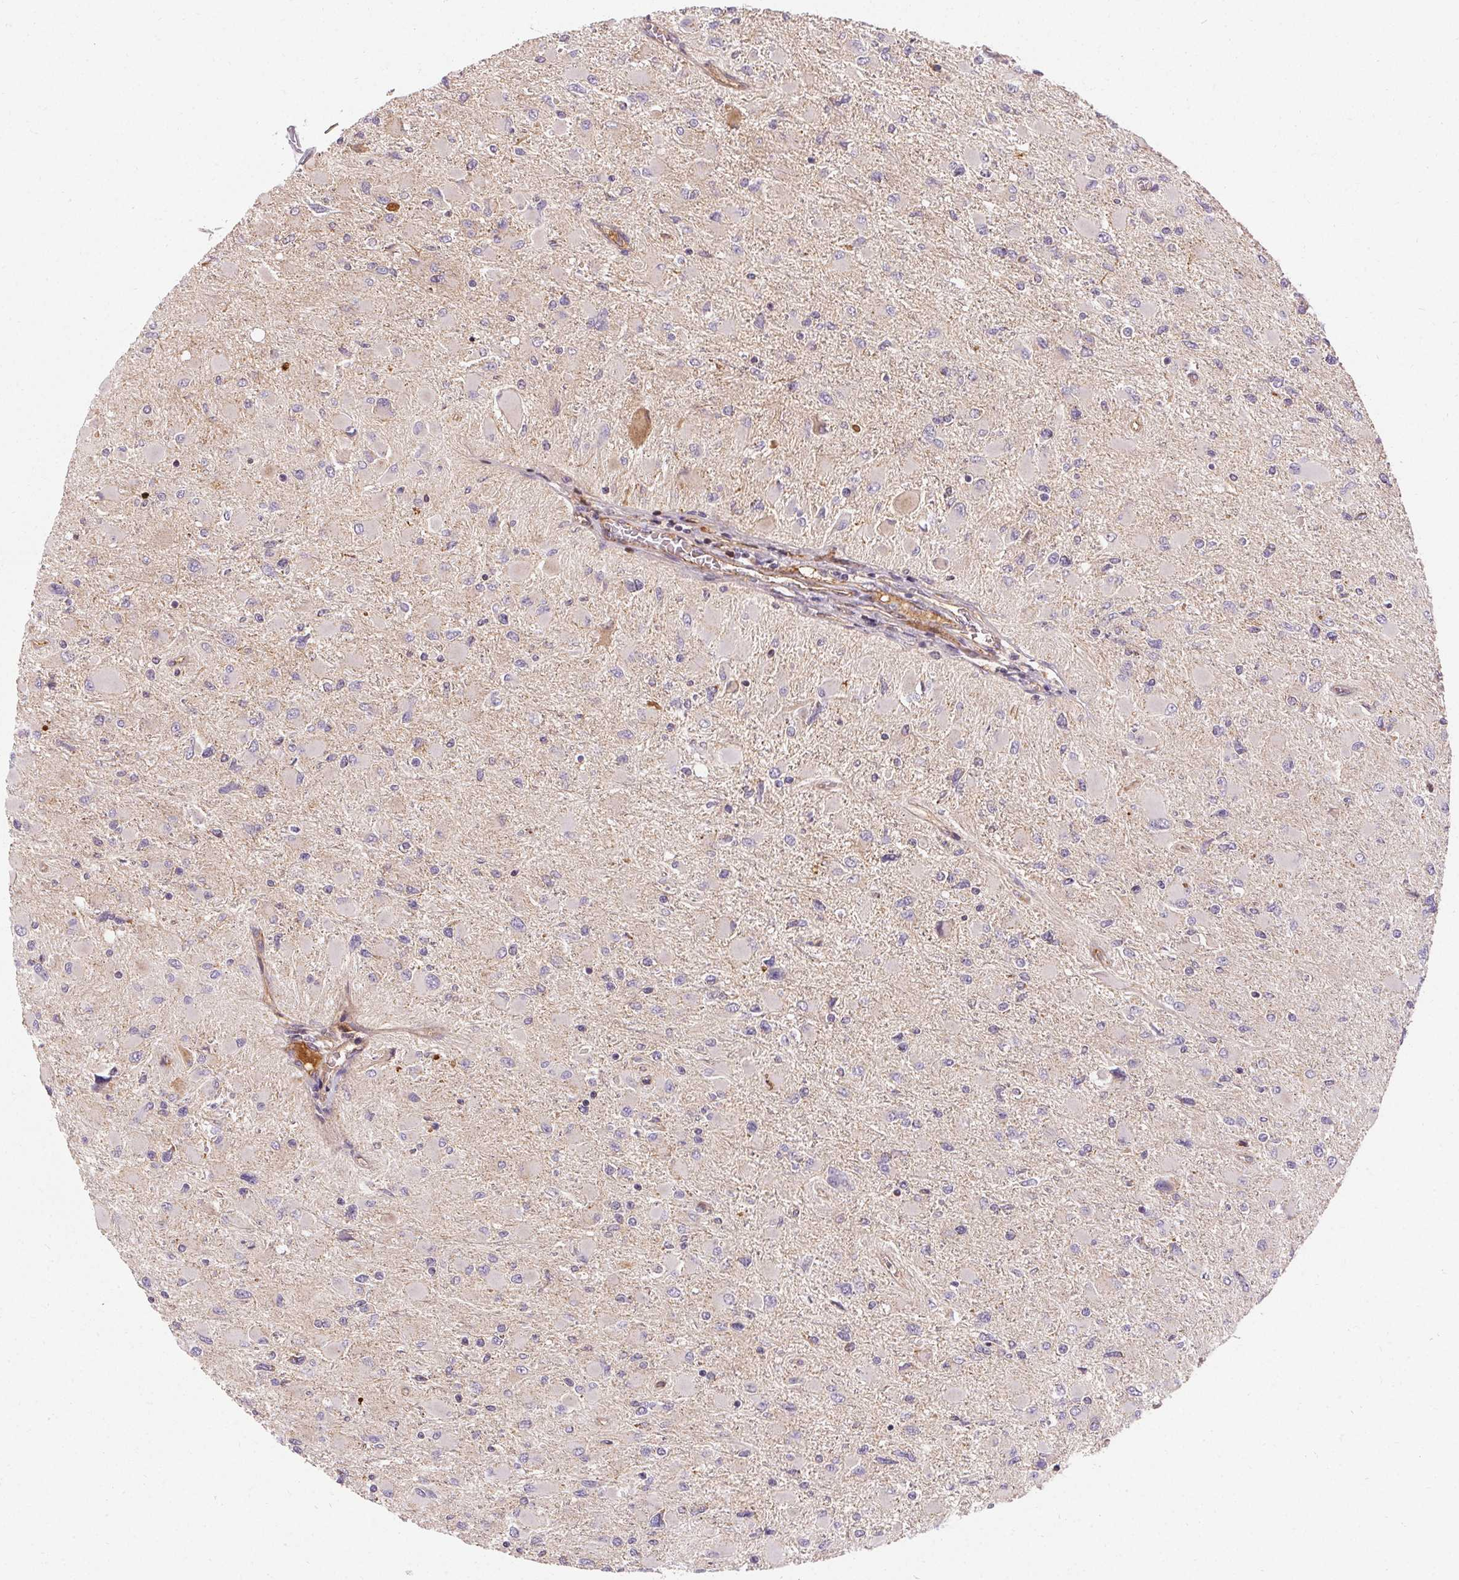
{"staining": {"intensity": "negative", "quantity": "none", "location": "none"}, "tissue": "glioma", "cell_type": "Tumor cells", "image_type": "cancer", "snomed": [{"axis": "morphology", "description": "Glioma, malignant, High grade"}, {"axis": "topography", "description": "Cerebral cortex"}], "caption": "Glioma was stained to show a protein in brown. There is no significant expression in tumor cells. (DAB immunohistochemistry (IHC) visualized using brightfield microscopy, high magnification).", "gene": "APLP1", "patient": {"sex": "female", "age": 36}}